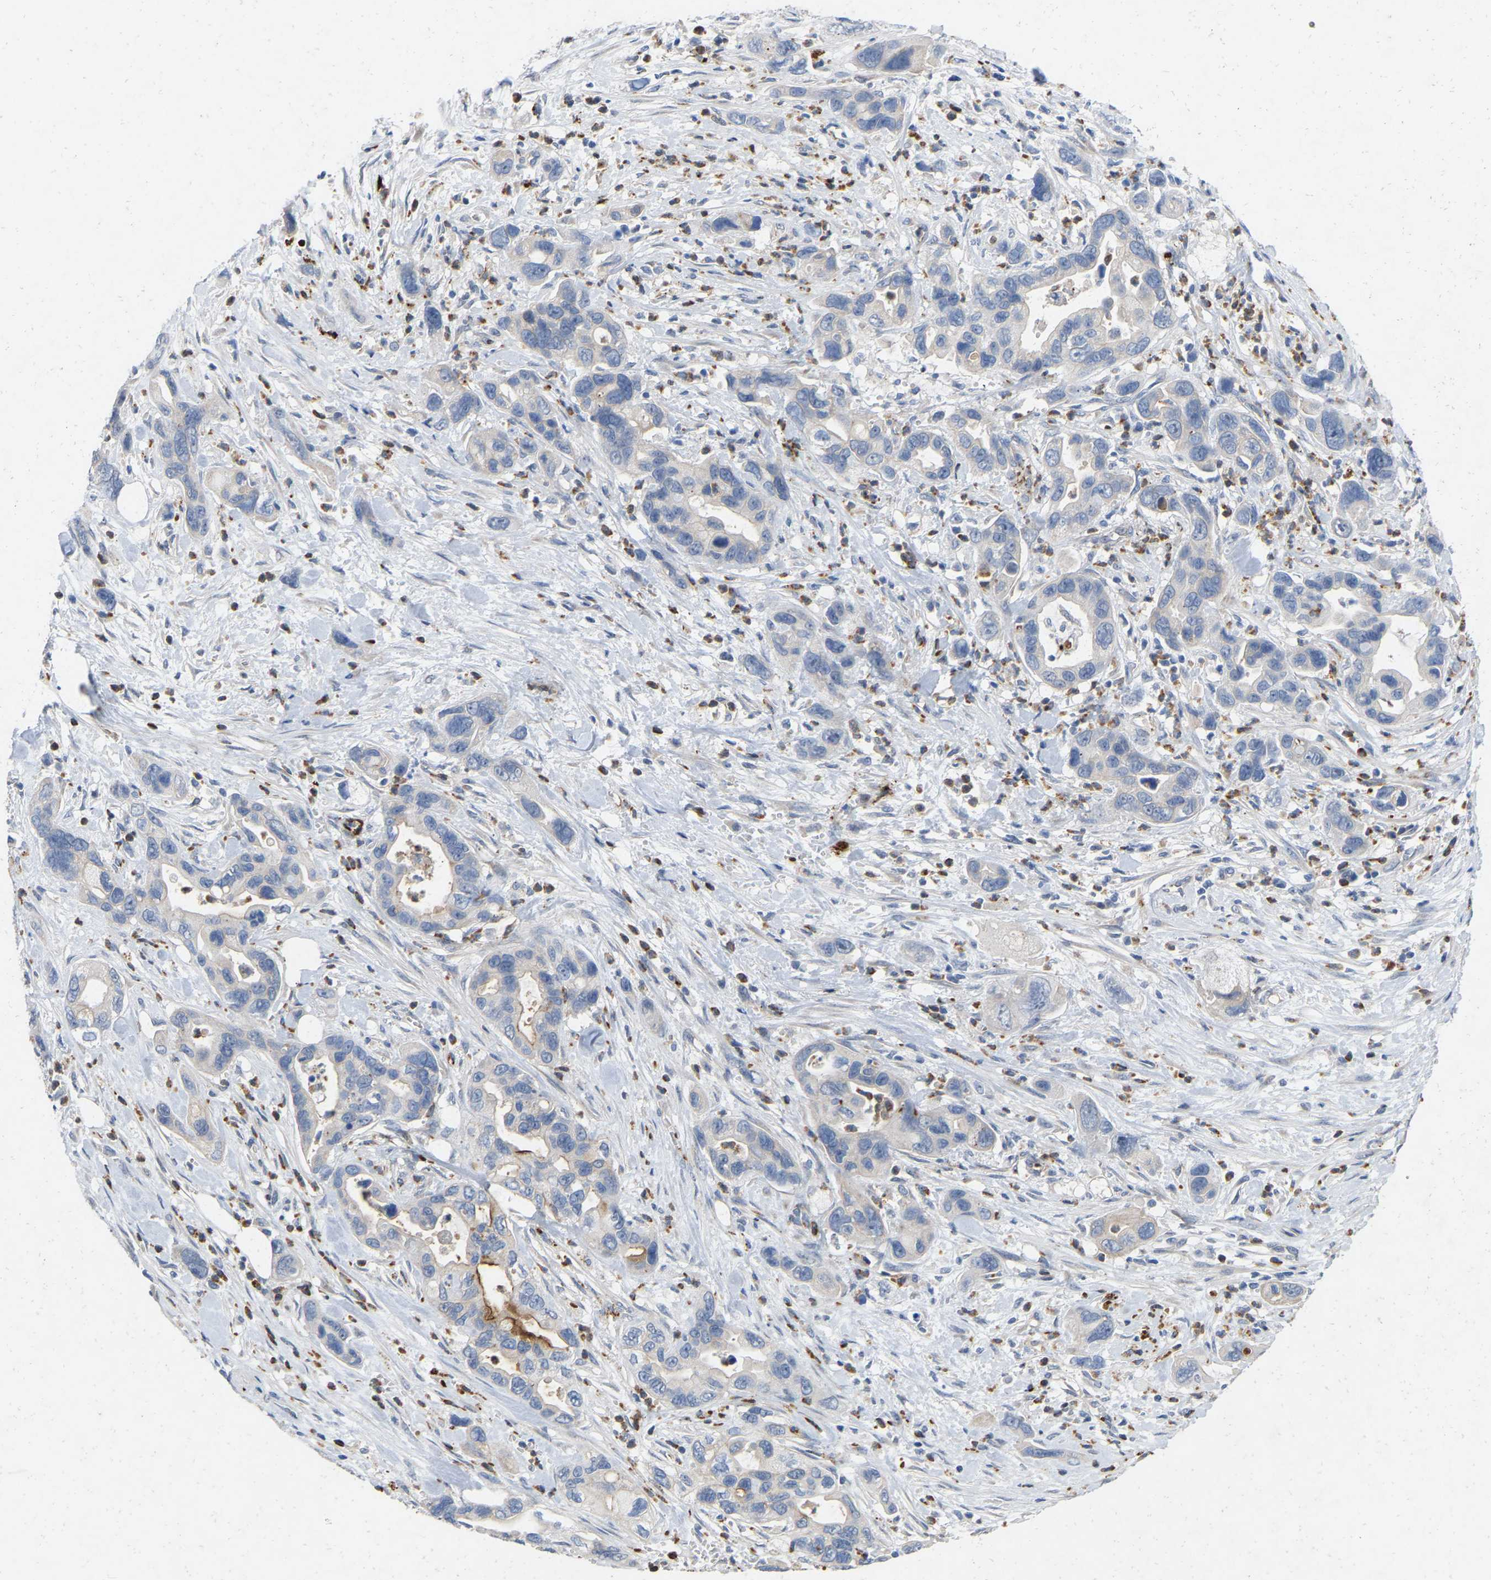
{"staining": {"intensity": "negative", "quantity": "none", "location": "none"}, "tissue": "pancreatic cancer", "cell_type": "Tumor cells", "image_type": "cancer", "snomed": [{"axis": "morphology", "description": "Adenocarcinoma, NOS"}, {"axis": "topography", "description": "Pancreas"}], "caption": "High magnification brightfield microscopy of pancreatic adenocarcinoma stained with DAB (3,3'-diaminobenzidine) (brown) and counterstained with hematoxylin (blue): tumor cells show no significant positivity. (Immunohistochemistry, brightfield microscopy, high magnification).", "gene": "RHEB", "patient": {"sex": "female", "age": 70}}